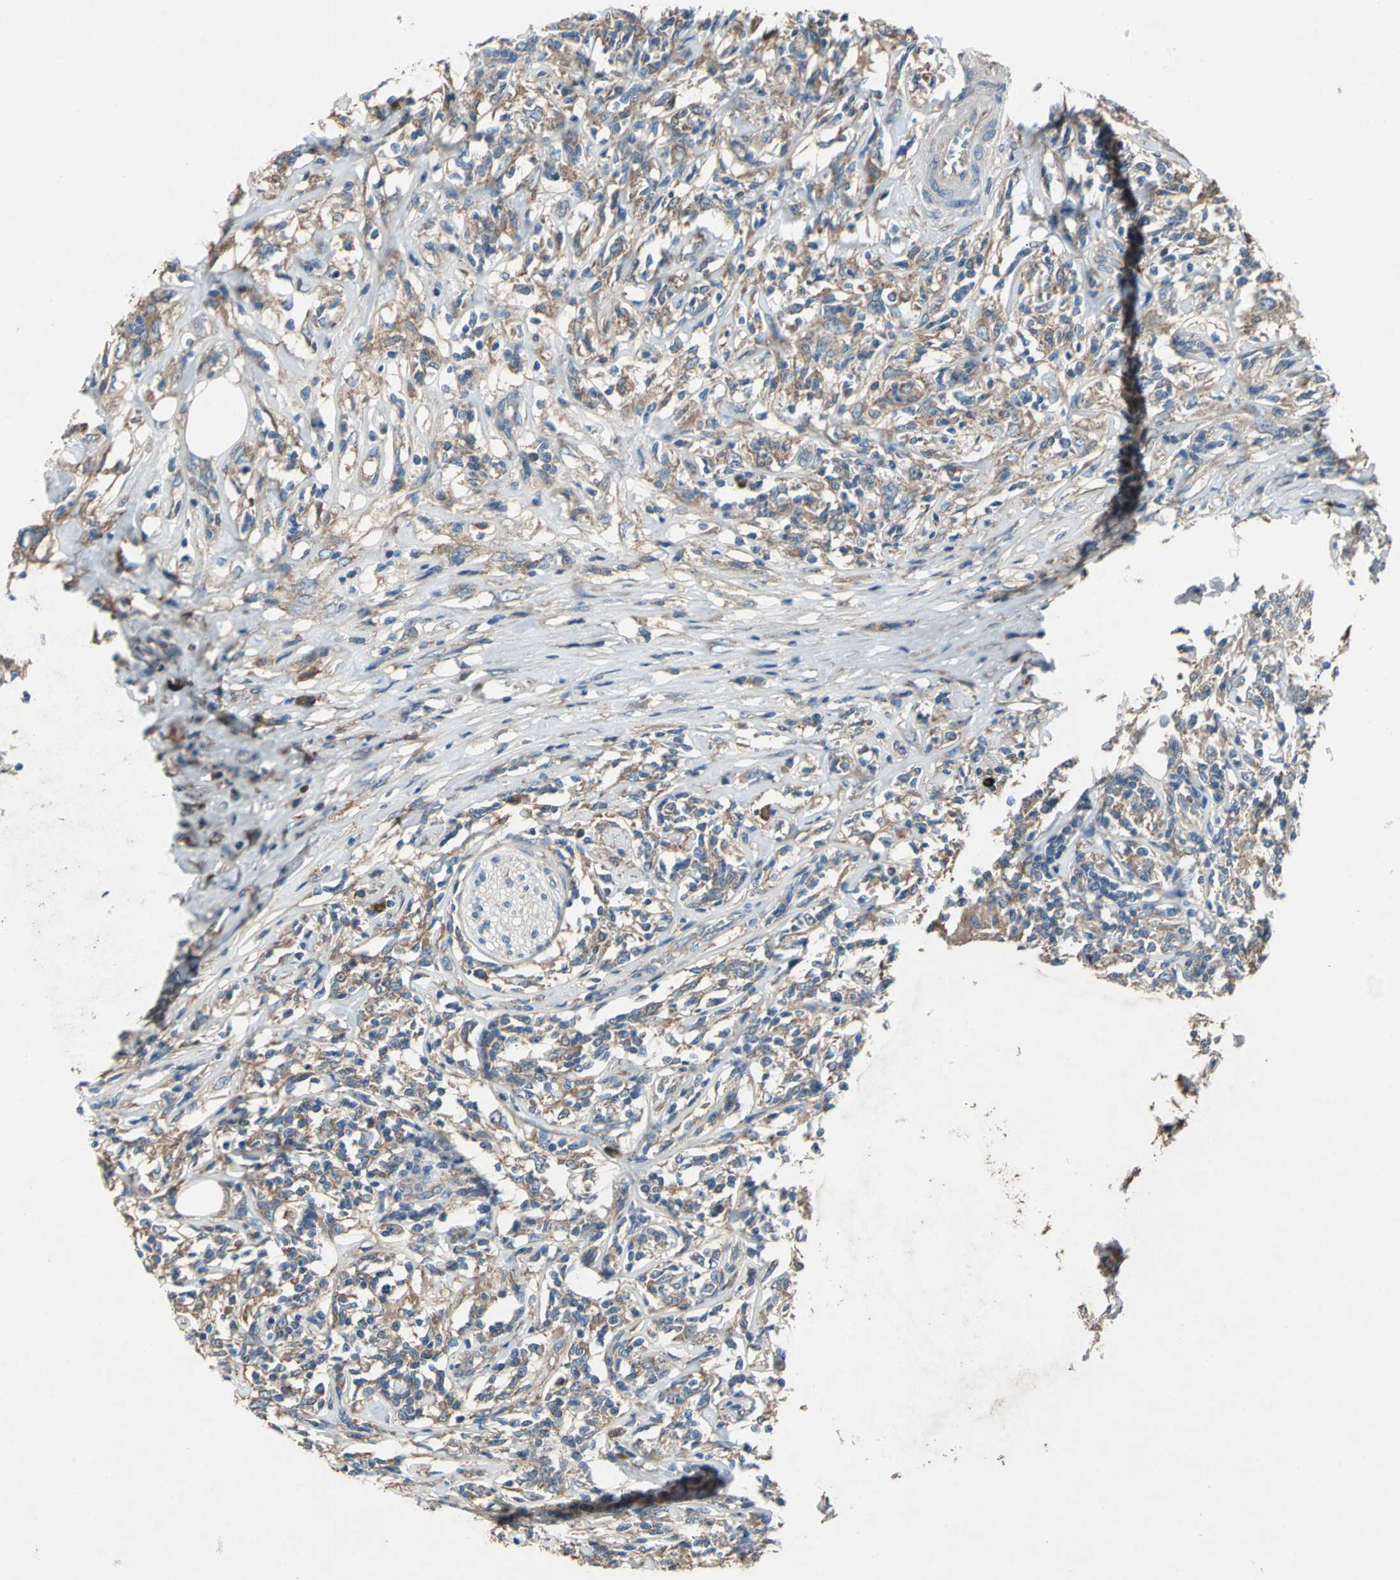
{"staining": {"intensity": "moderate", "quantity": ">75%", "location": "cytoplasmic/membranous"}, "tissue": "lymphoma", "cell_type": "Tumor cells", "image_type": "cancer", "snomed": [{"axis": "morphology", "description": "Malignant lymphoma, non-Hodgkin's type, High grade"}, {"axis": "topography", "description": "Lymph node"}], "caption": "This is an image of immunohistochemistry (IHC) staining of malignant lymphoma, non-Hodgkin's type (high-grade), which shows moderate positivity in the cytoplasmic/membranous of tumor cells.", "gene": "HEPH", "patient": {"sex": "female", "age": 84}}